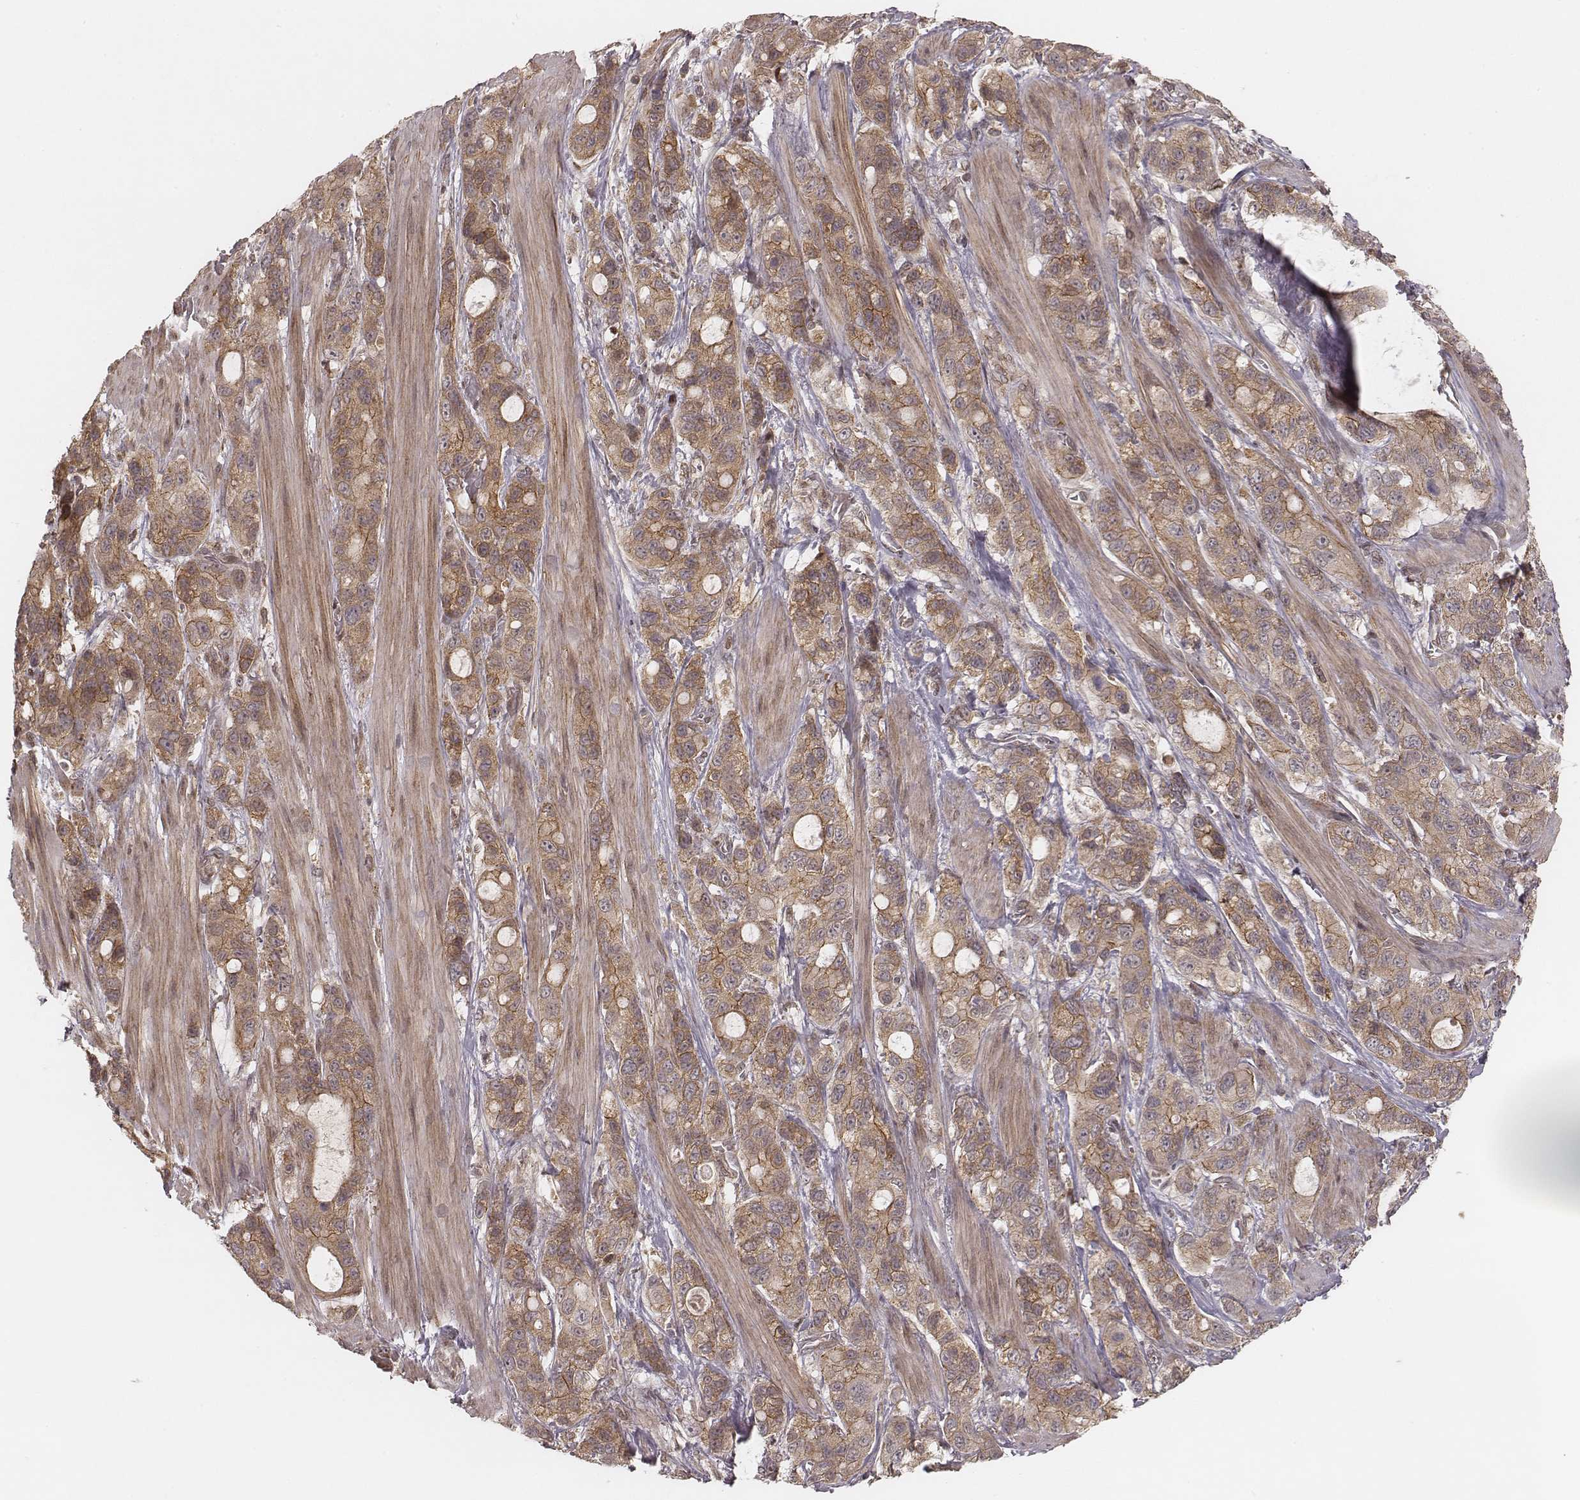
{"staining": {"intensity": "moderate", "quantity": ">75%", "location": "cytoplasmic/membranous"}, "tissue": "stomach cancer", "cell_type": "Tumor cells", "image_type": "cancer", "snomed": [{"axis": "morphology", "description": "Adenocarcinoma, NOS"}, {"axis": "topography", "description": "Stomach"}], "caption": "Immunohistochemistry (DAB (3,3'-diaminobenzidine)) staining of human stomach cancer displays moderate cytoplasmic/membranous protein positivity in approximately >75% of tumor cells.", "gene": "MYO19", "patient": {"sex": "male", "age": 63}}